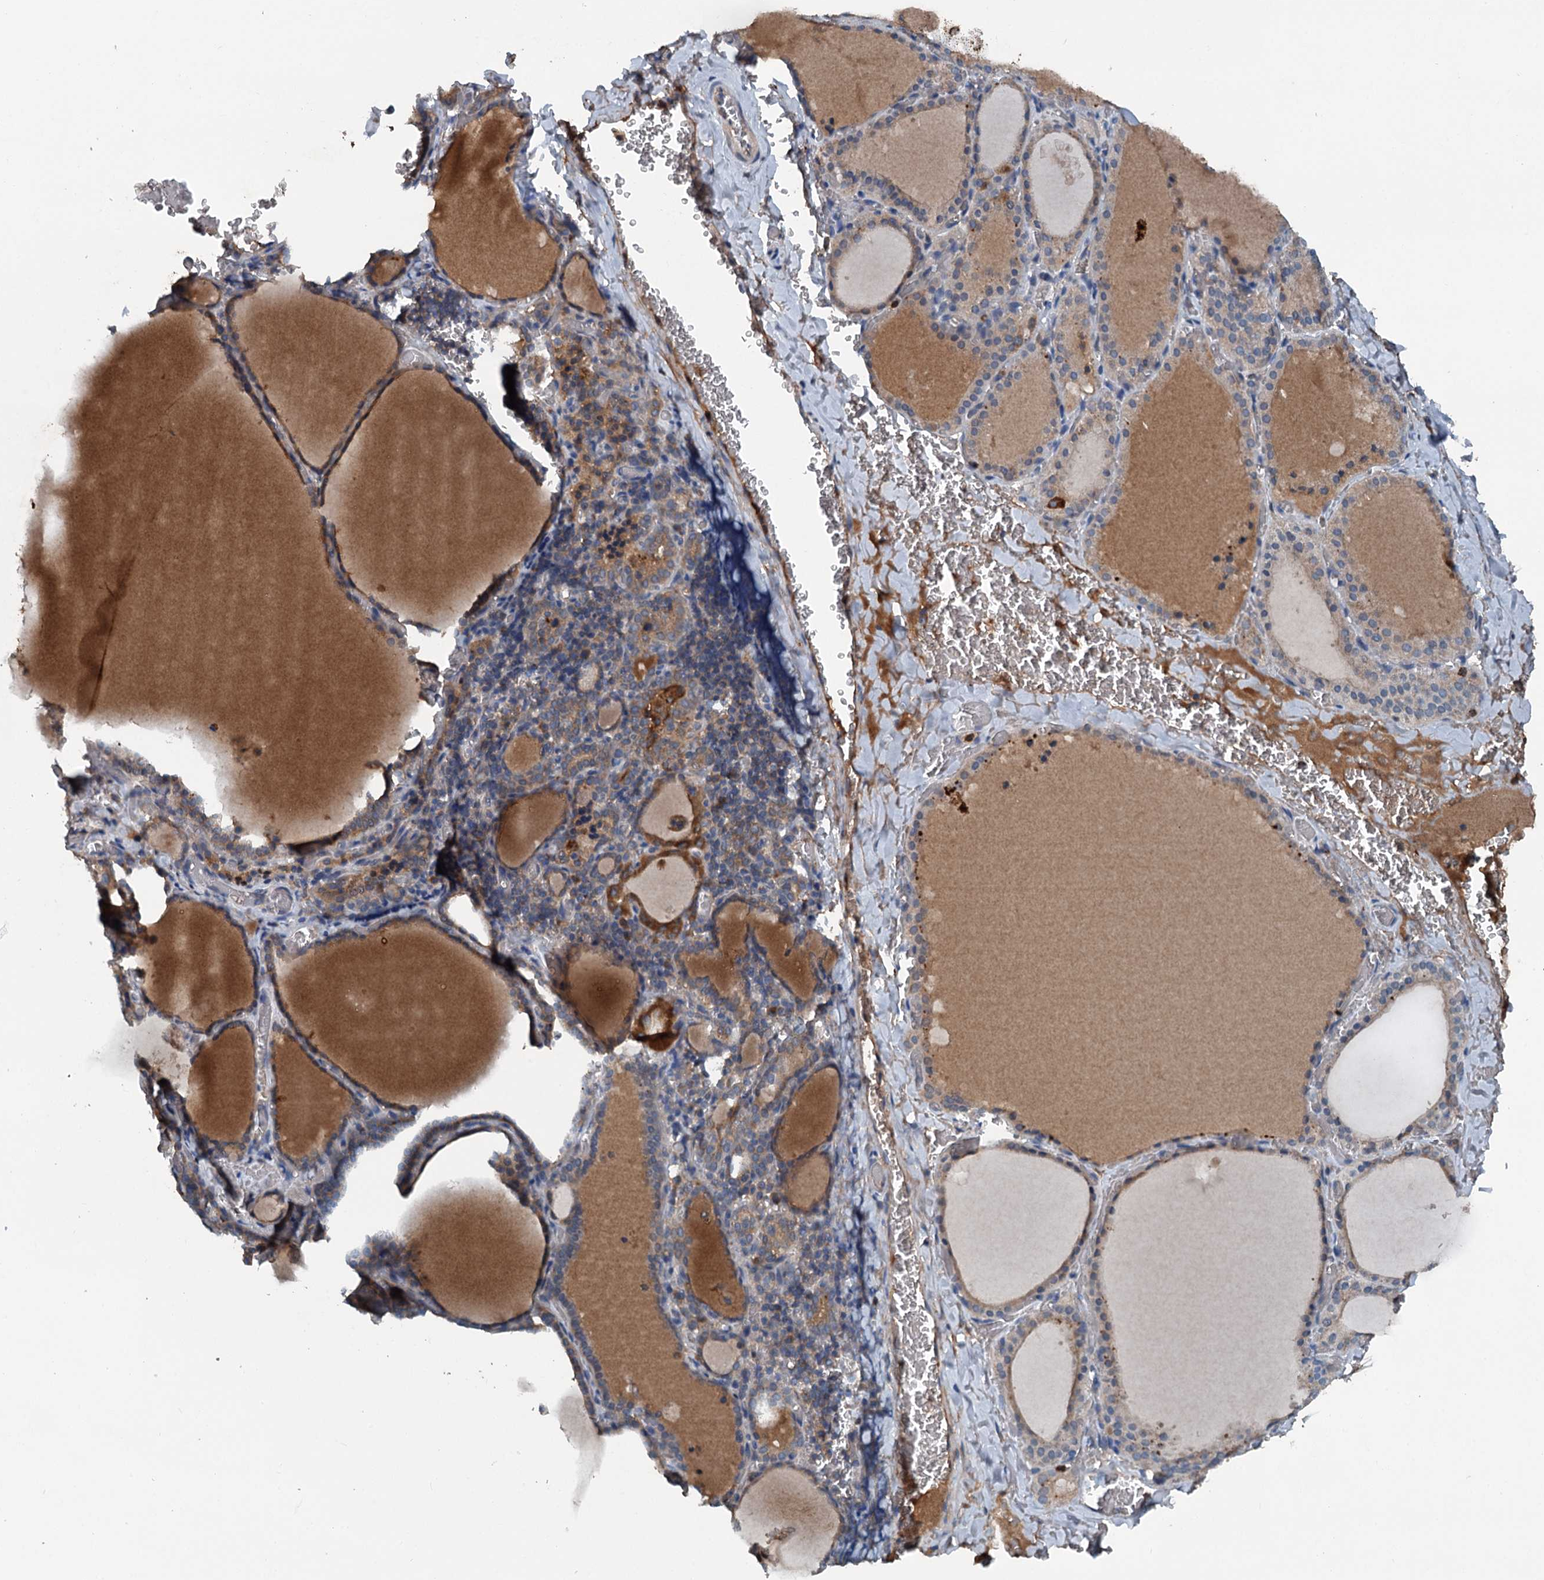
{"staining": {"intensity": "weak", "quantity": "25%-75%", "location": "cytoplasmic/membranous"}, "tissue": "thyroid gland", "cell_type": "Glandular cells", "image_type": "normal", "snomed": [{"axis": "morphology", "description": "Normal tissue, NOS"}, {"axis": "topography", "description": "Thyroid gland"}], "caption": "Thyroid gland stained with immunohistochemistry shows weak cytoplasmic/membranous positivity in about 25%-75% of glandular cells.", "gene": "PDSS1", "patient": {"sex": "female", "age": 39}}